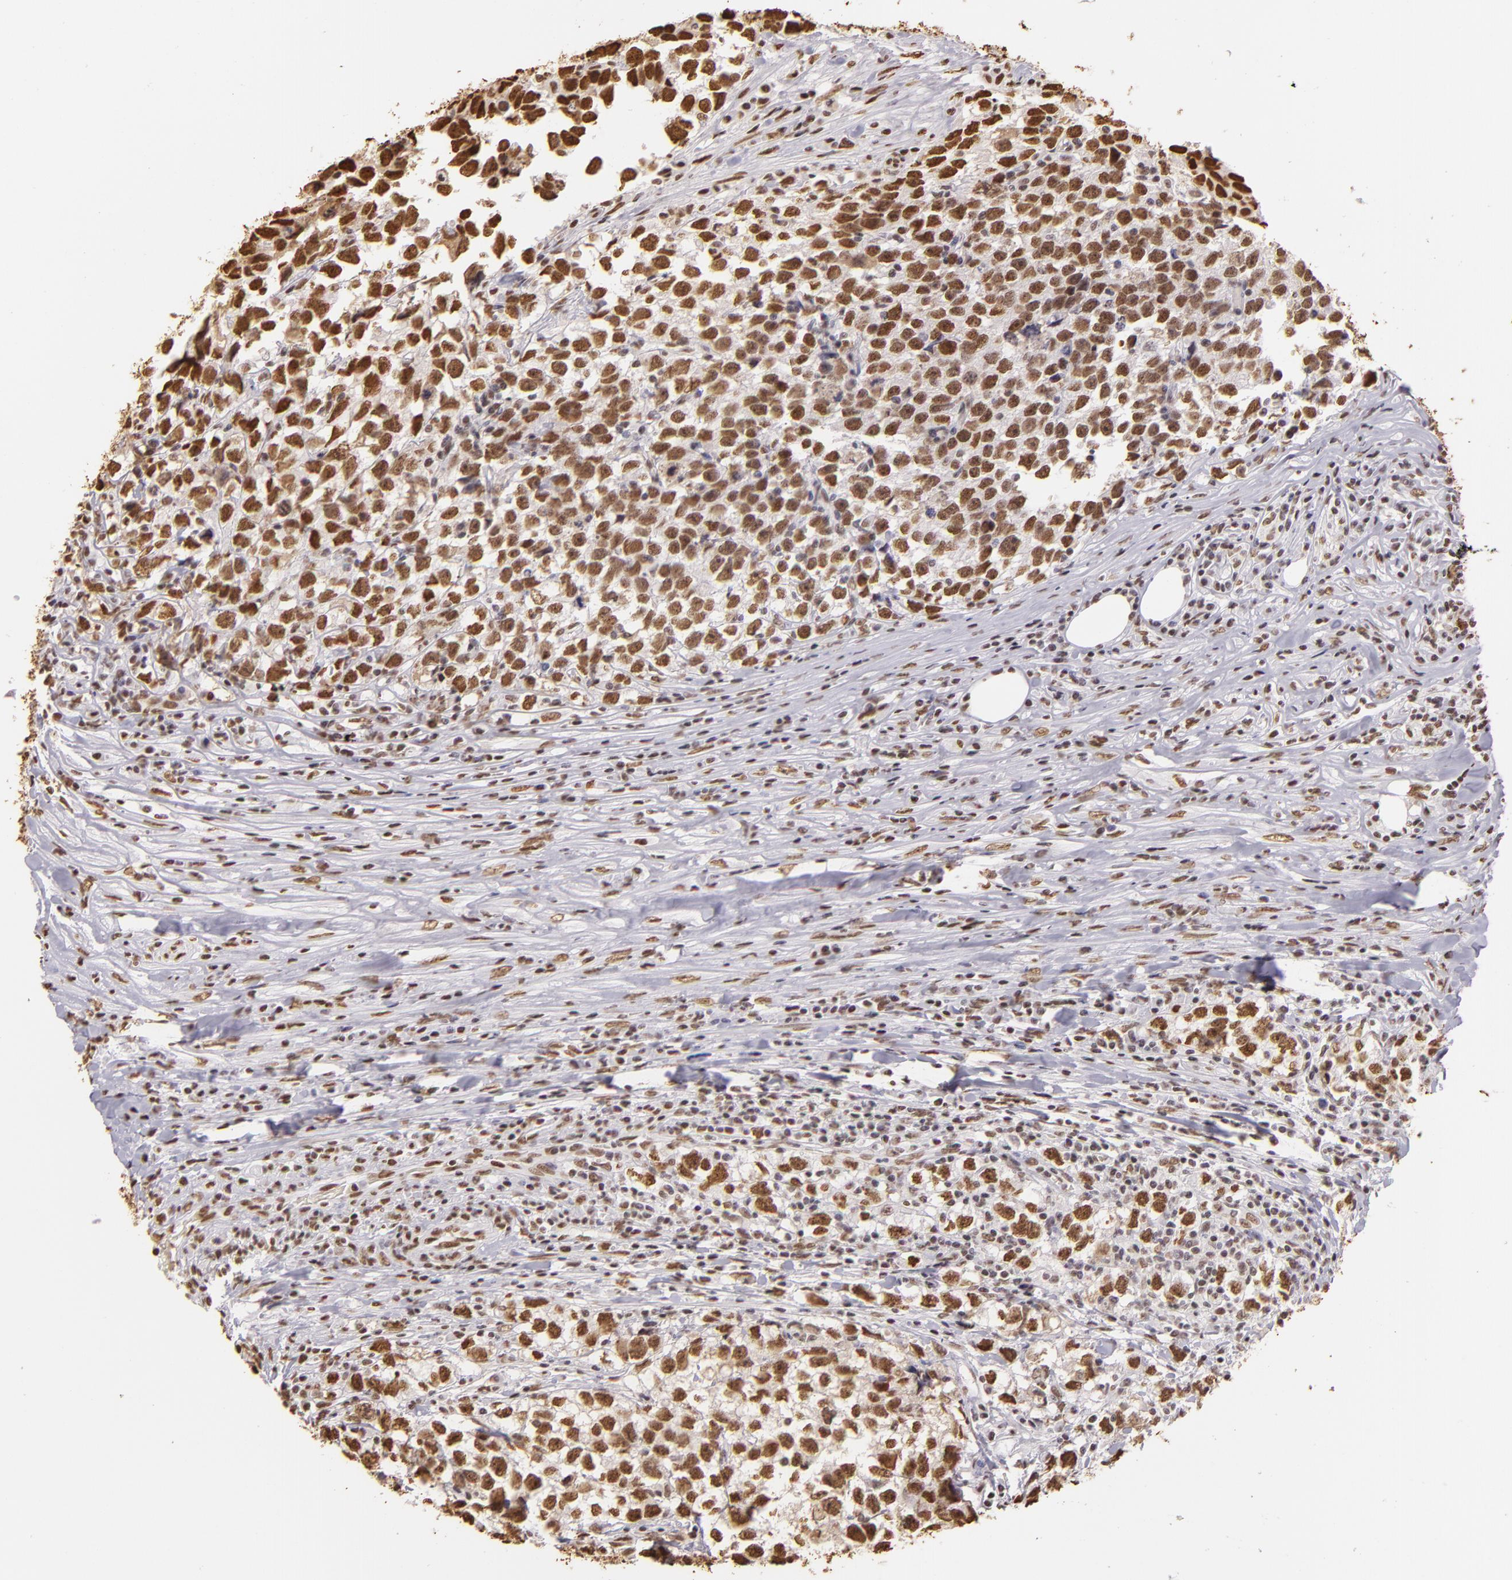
{"staining": {"intensity": "moderate", "quantity": ">75%", "location": "nuclear"}, "tissue": "testis cancer", "cell_type": "Tumor cells", "image_type": "cancer", "snomed": [{"axis": "morphology", "description": "Seminoma, NOS"}, {"axis": "morphology", "description": "Carcinoma, Embryonal, NOS"}, {"axis": "topography", "description": "Testis"}], "caption": "Testis cancer stained with a brown dye displays moderate nuclear positive positivity in about >75% of tumor cells.", "gene": "PAPOLA", "patient": {"sex": "male", "age": 30}}